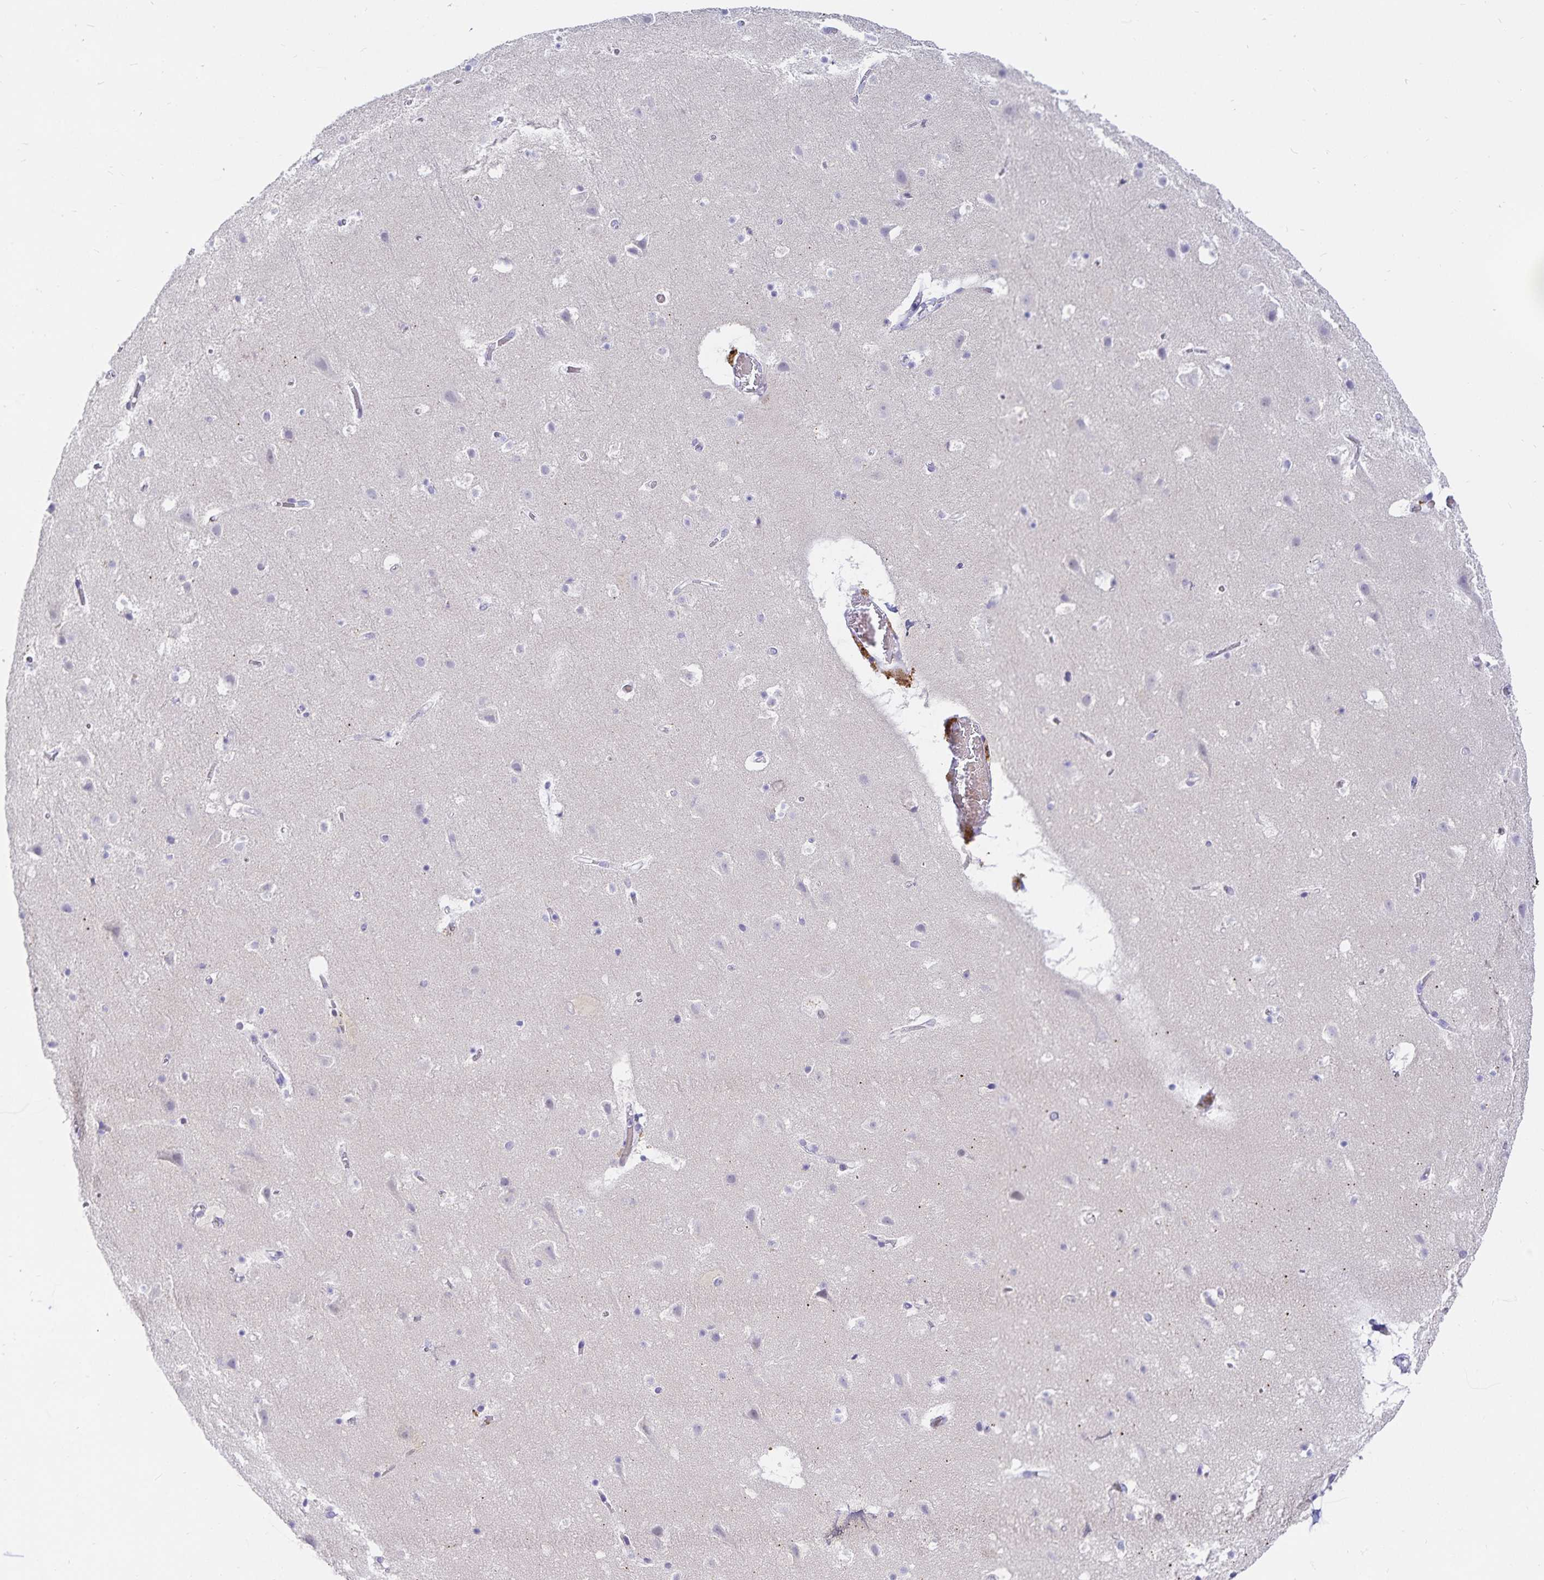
{"staining": {"intensity": "negative", "quantity": "none", "location": "none"}, "tissue": "cerebral cortex", "cell_type": "Endothelial cells", "image_type": "normal", "snomed": [{"axis": "morphology", "description": "Normal tissue, NOS"}, {"axis": "topography", "description": "Cerebral cortex"}], "caption": "High power microscopy histopathology image of an immunohistochemistry (IHC) image of normal cerebral cortex, revealing no significant expression in endothelial cells.", "gene": "KBTBD13", "patient": {"sex": "female", "age": 42}}